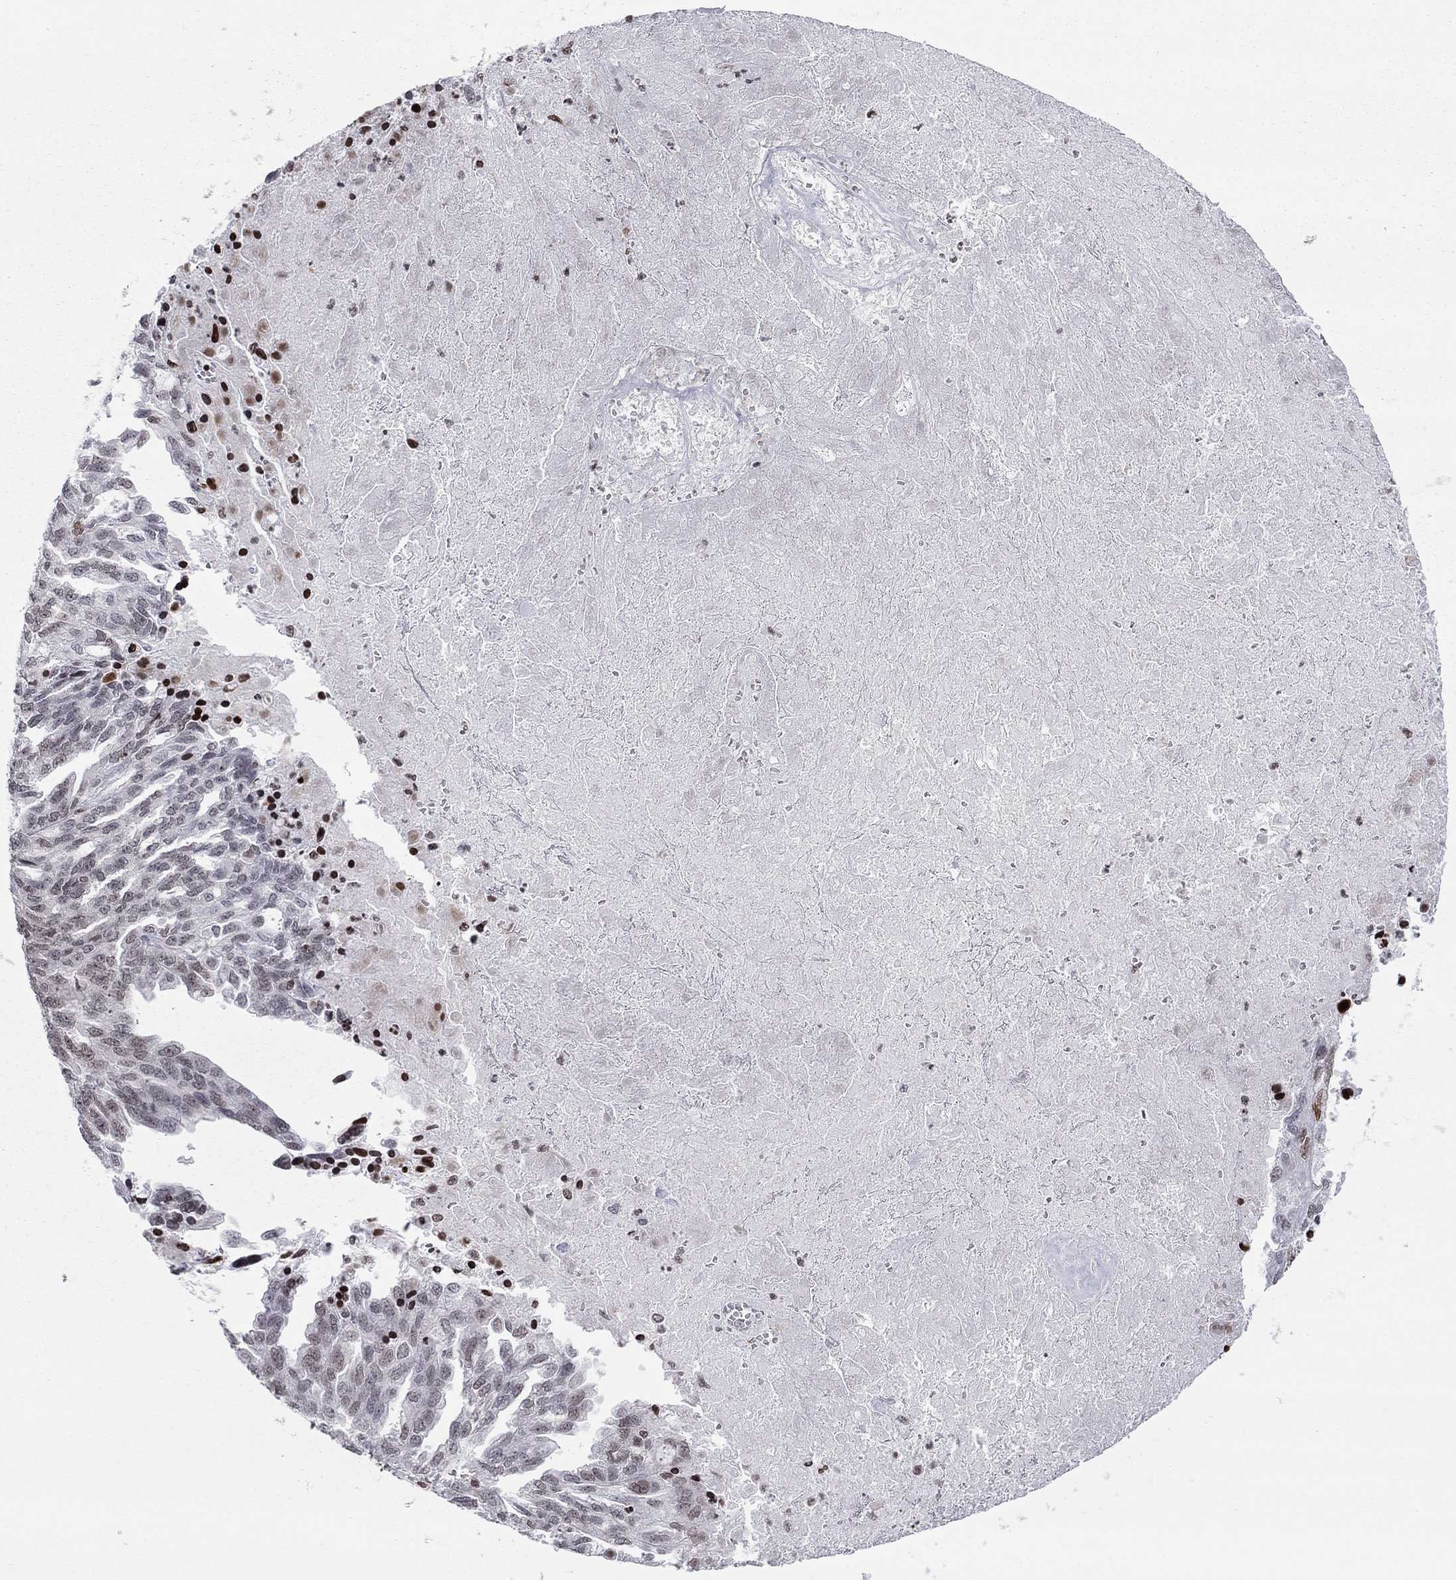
{"staining": {"intensity": "weak", "quantity": "<25%", "location": "nuclear"}, "tissue": "ovarian cancer", "cell_type": "Tumor cells", "image_type": "cancer", "snomed": [{"axis": "morphology", "description": "Cystadenocarcinoma, serous, NOS"}, {"axis": "topography", "description": "Ovary"}], "caption": "Micrograph shows no significant protein positivity in tumor cells of ovarian serous cystadenocarcinoma.", "gene": "H2AX", "patient": {"sex": "female", "age": 51}}